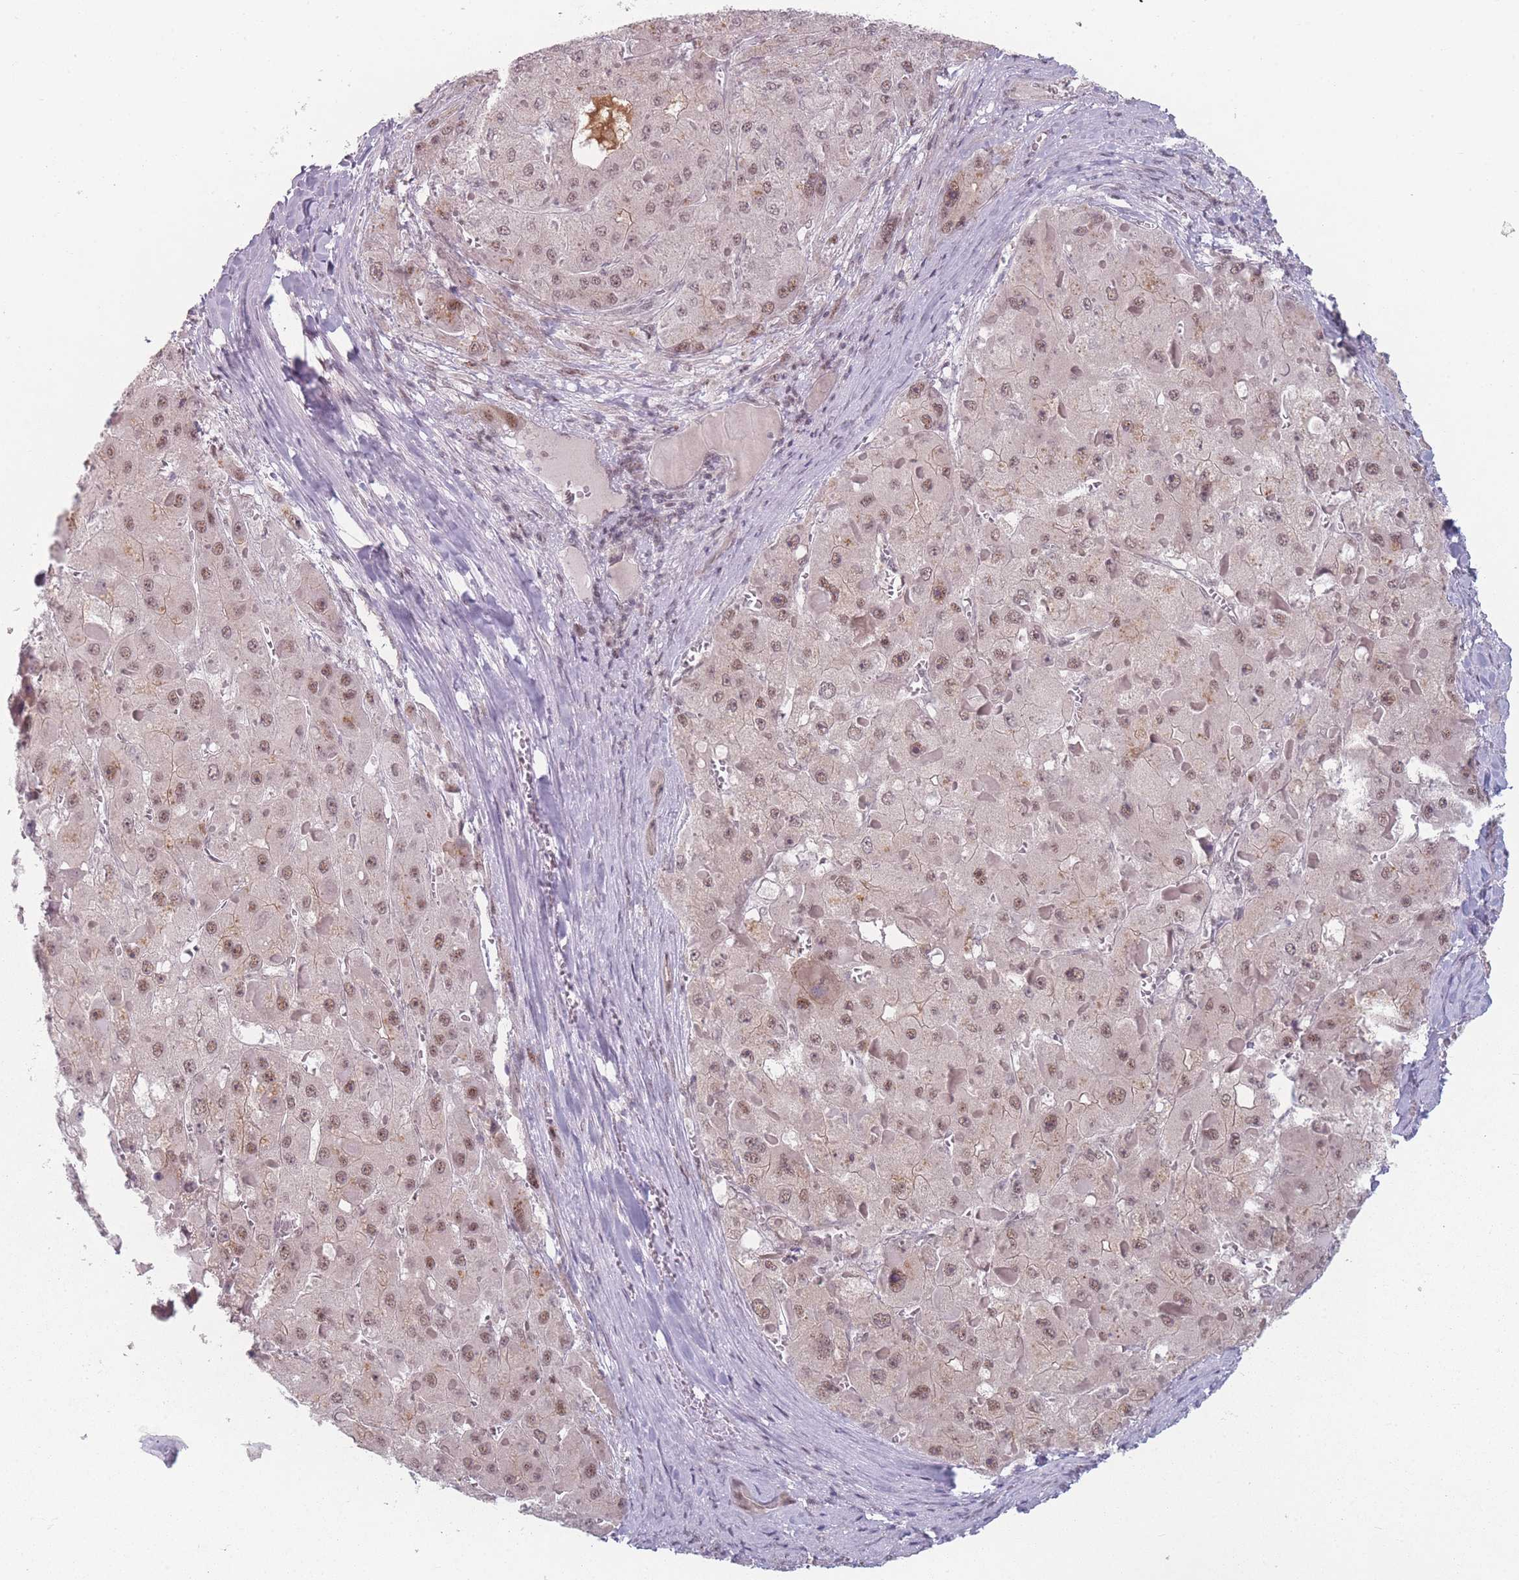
{"staining": {"intensity": "moderate", "quantity": ">75%", "location": "nuclear"}, "tissue": "liver cancer", "cell_type": "Tumor cells", "image_type": "cancer", "snomed": [{"axis": "morphology", "description": "Carcinoma, Hepatocellular, NOS"}, {"axis": "topography", "description": "Liver"}], "caption": "Moderate nuclear staining is present in about >75% of tumor cells in liver cancer (hepatocellular carcinoma).", "gene": "ZC3H14", "patient": {"sex": "female", "age": 73}}